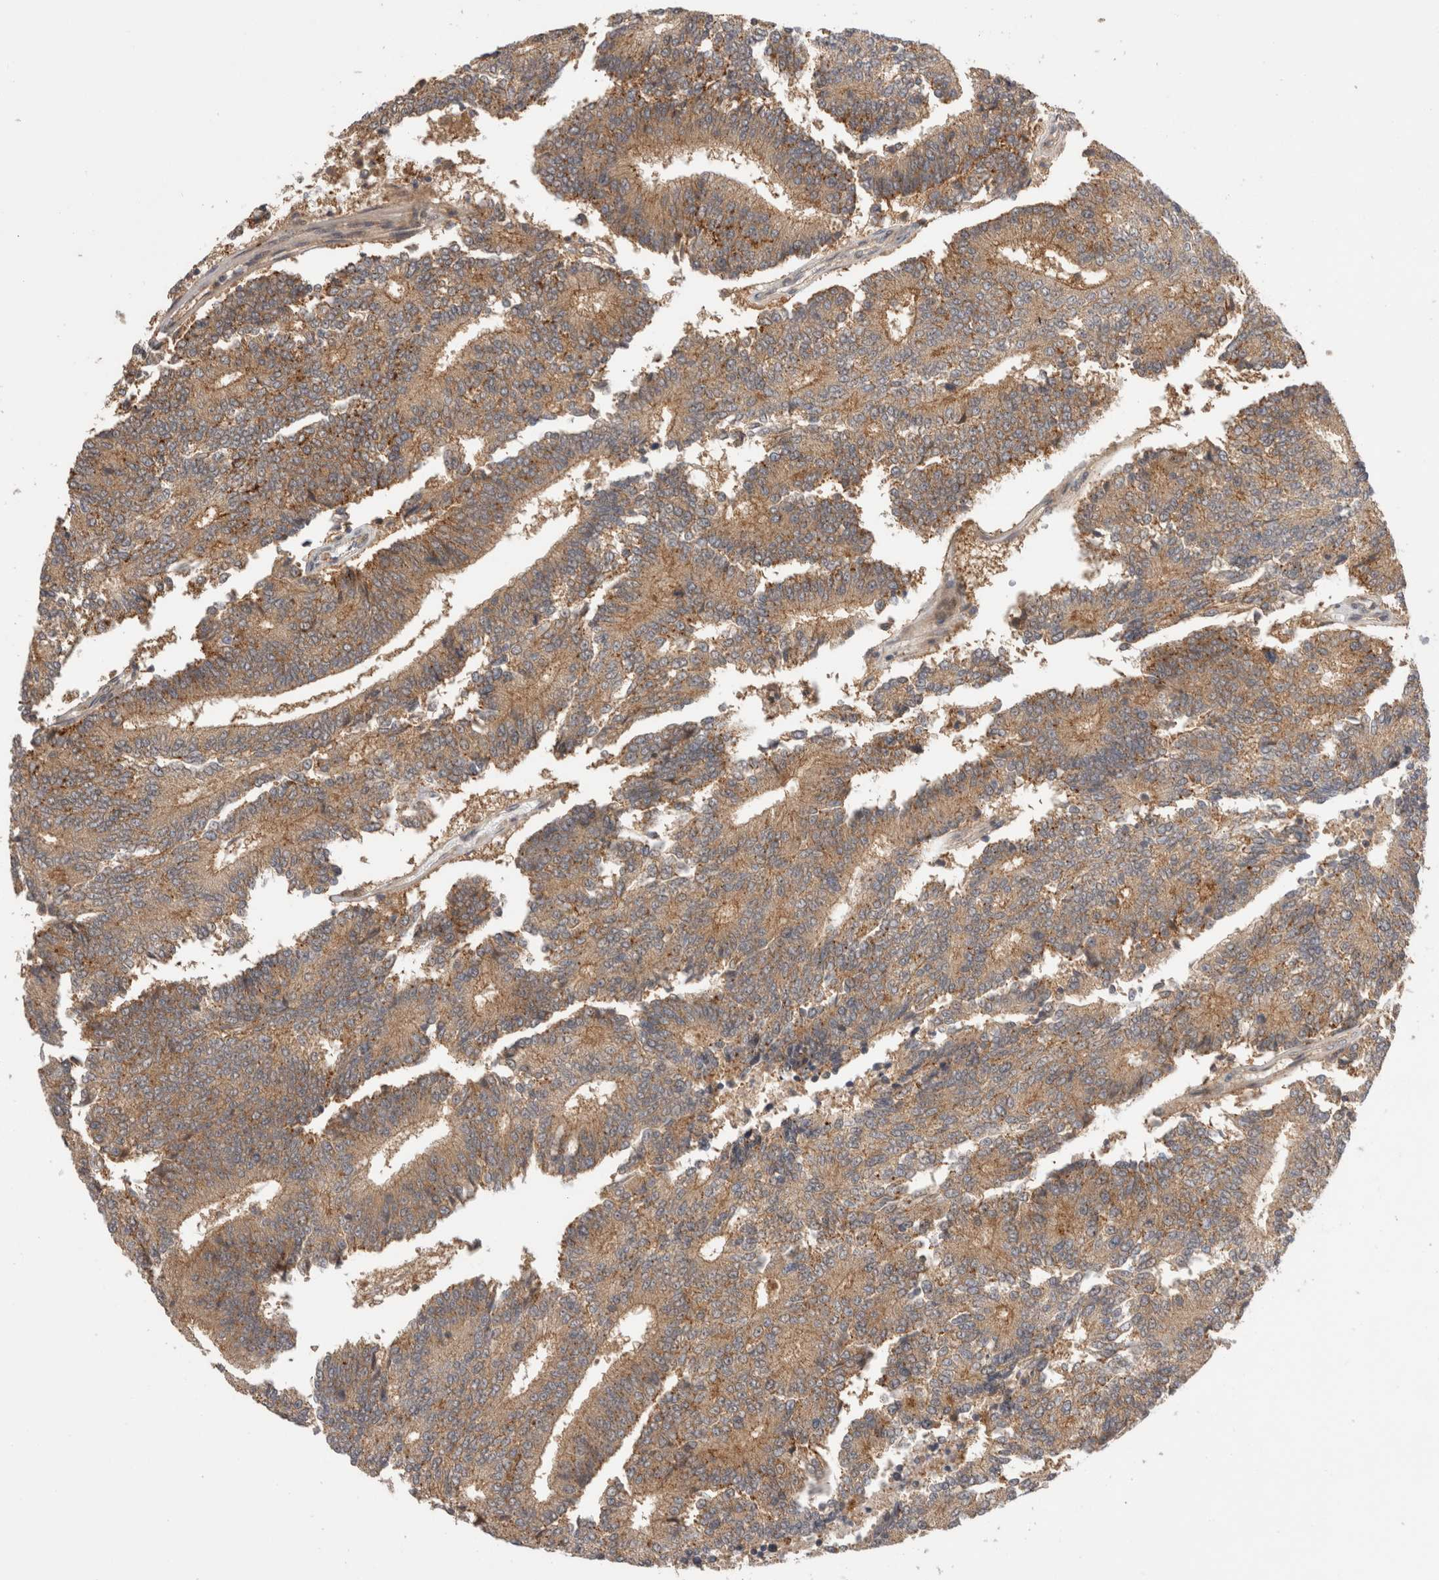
{"staining": {"intensity": "moderate", "quantity": ">75%", "location": "cytoplasmic/membranous"}, "tissue": "prostate cancer", "cell_type": "Tumor cells", "image_type": "cancer", "snomed": [{"axis": "morphology", "description": "Normal tissue, NOS"}, {"axis": "morphology", "description": "Adenocarcinoma, High grade"}, {"axis": "topography", "description": "Prostate"}, {"axis": "topography", "description": "Seminal veicle"}], "caption": "High-grade adenocarcinoma (prostate) stained with a protein marker shows moderate staining in tumor cells.", "gene": "VPS28", "patient": {"sex": "male", "age": 55}}